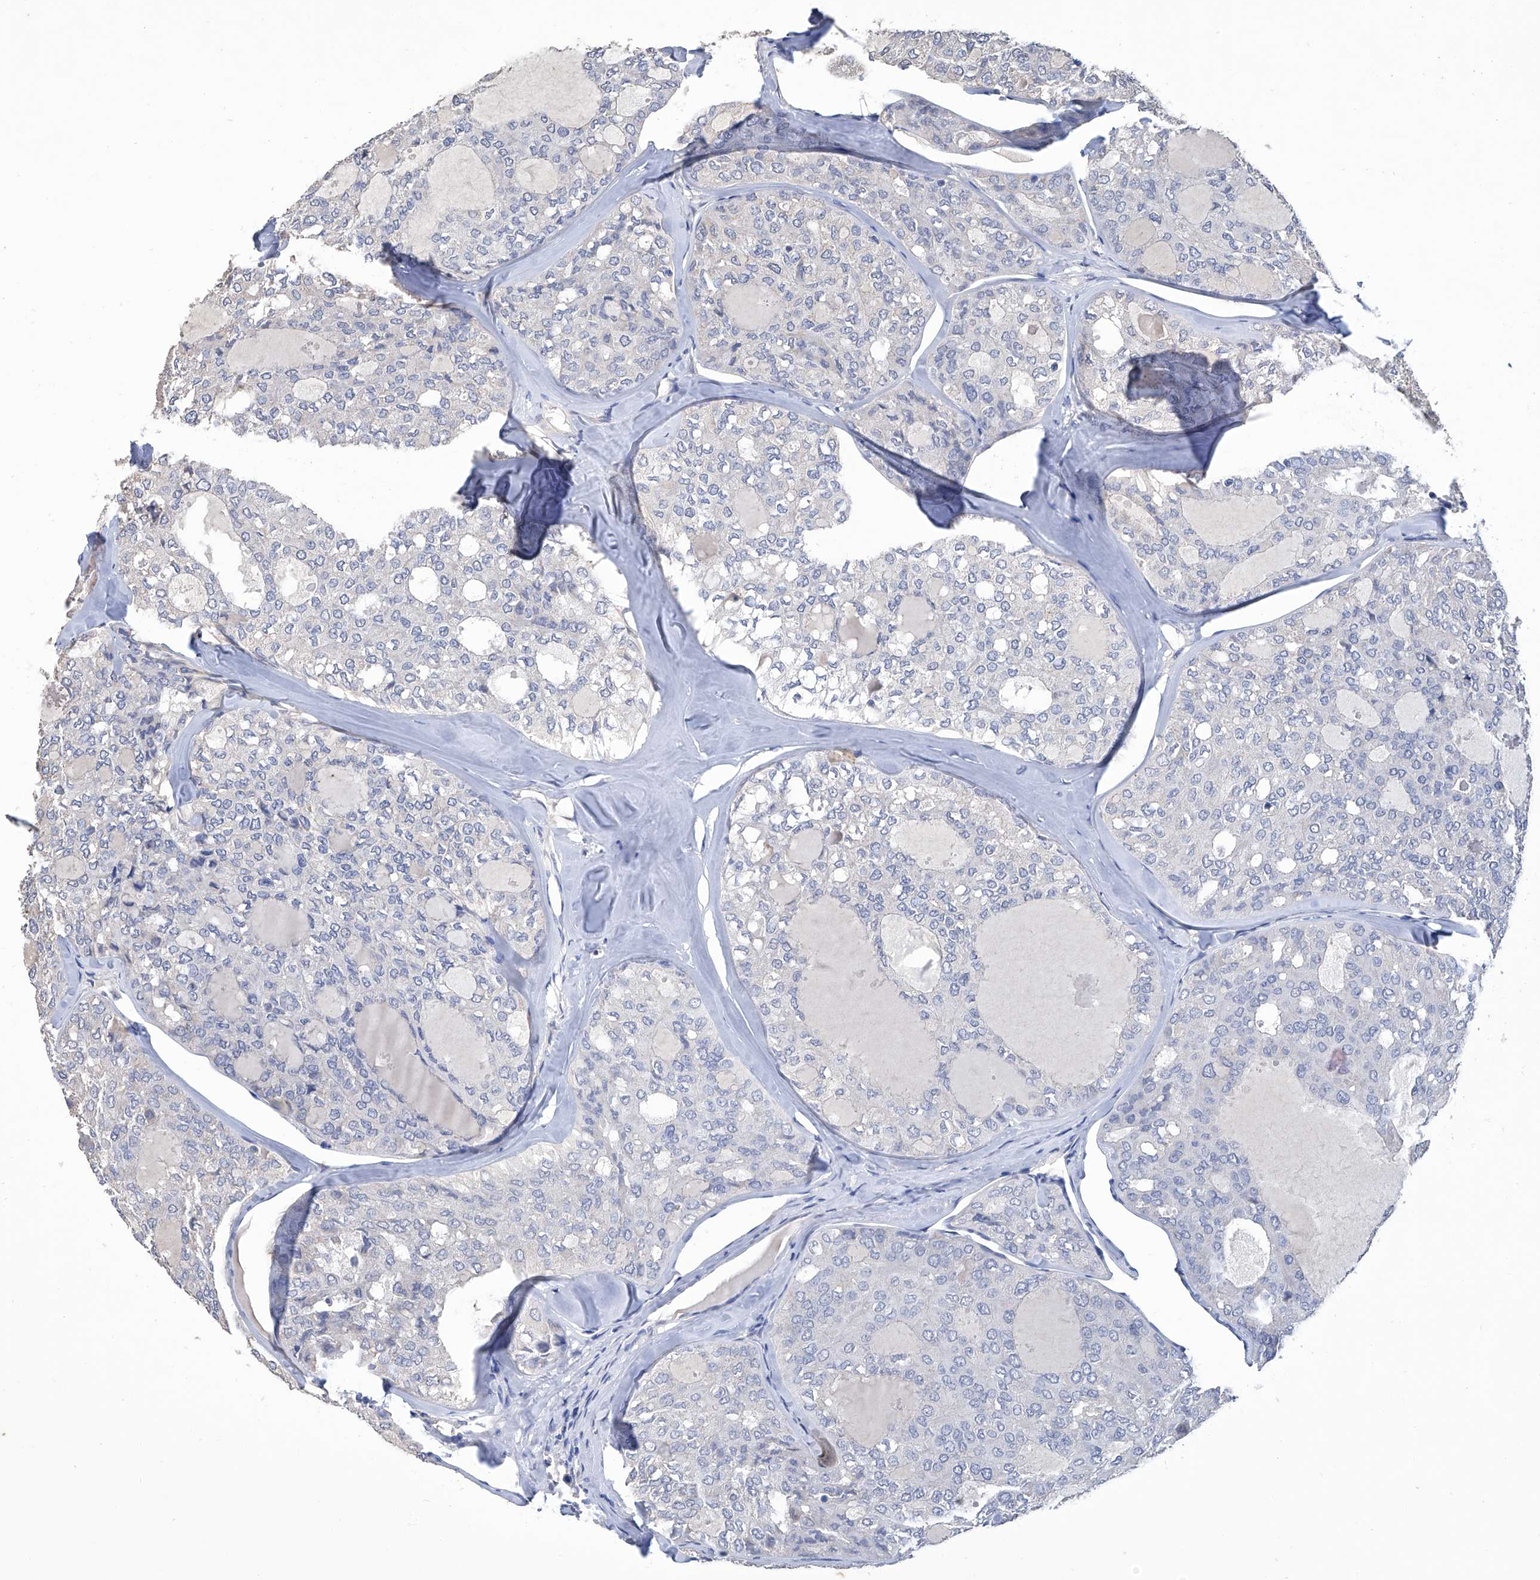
{"staining": {"intensity": "negative", "quantity": "none", "location": "none"}, "tissue": "thyroid cancer", "cell_type": "Tumor cells", "image_type": "cancer", "snomed": [{"axis": "morphology", "description": "Follicular adenoma carcinoma, NOS"}, {"axis": "topography", "description": "Thyroid gland"}], "caption": "DAB (3,3'-diaminobenzidine) immunohistochemical staining of thyroid cancer (follicular adenoma carcinoma) demonstrates no significant staining in tumor cells. (DAB (3,3'-diaminobenzidine) immunohistochemistry (IHC), high magnification).", "gene": "GPT", "patient": {"sex": "male", "age": 75}}